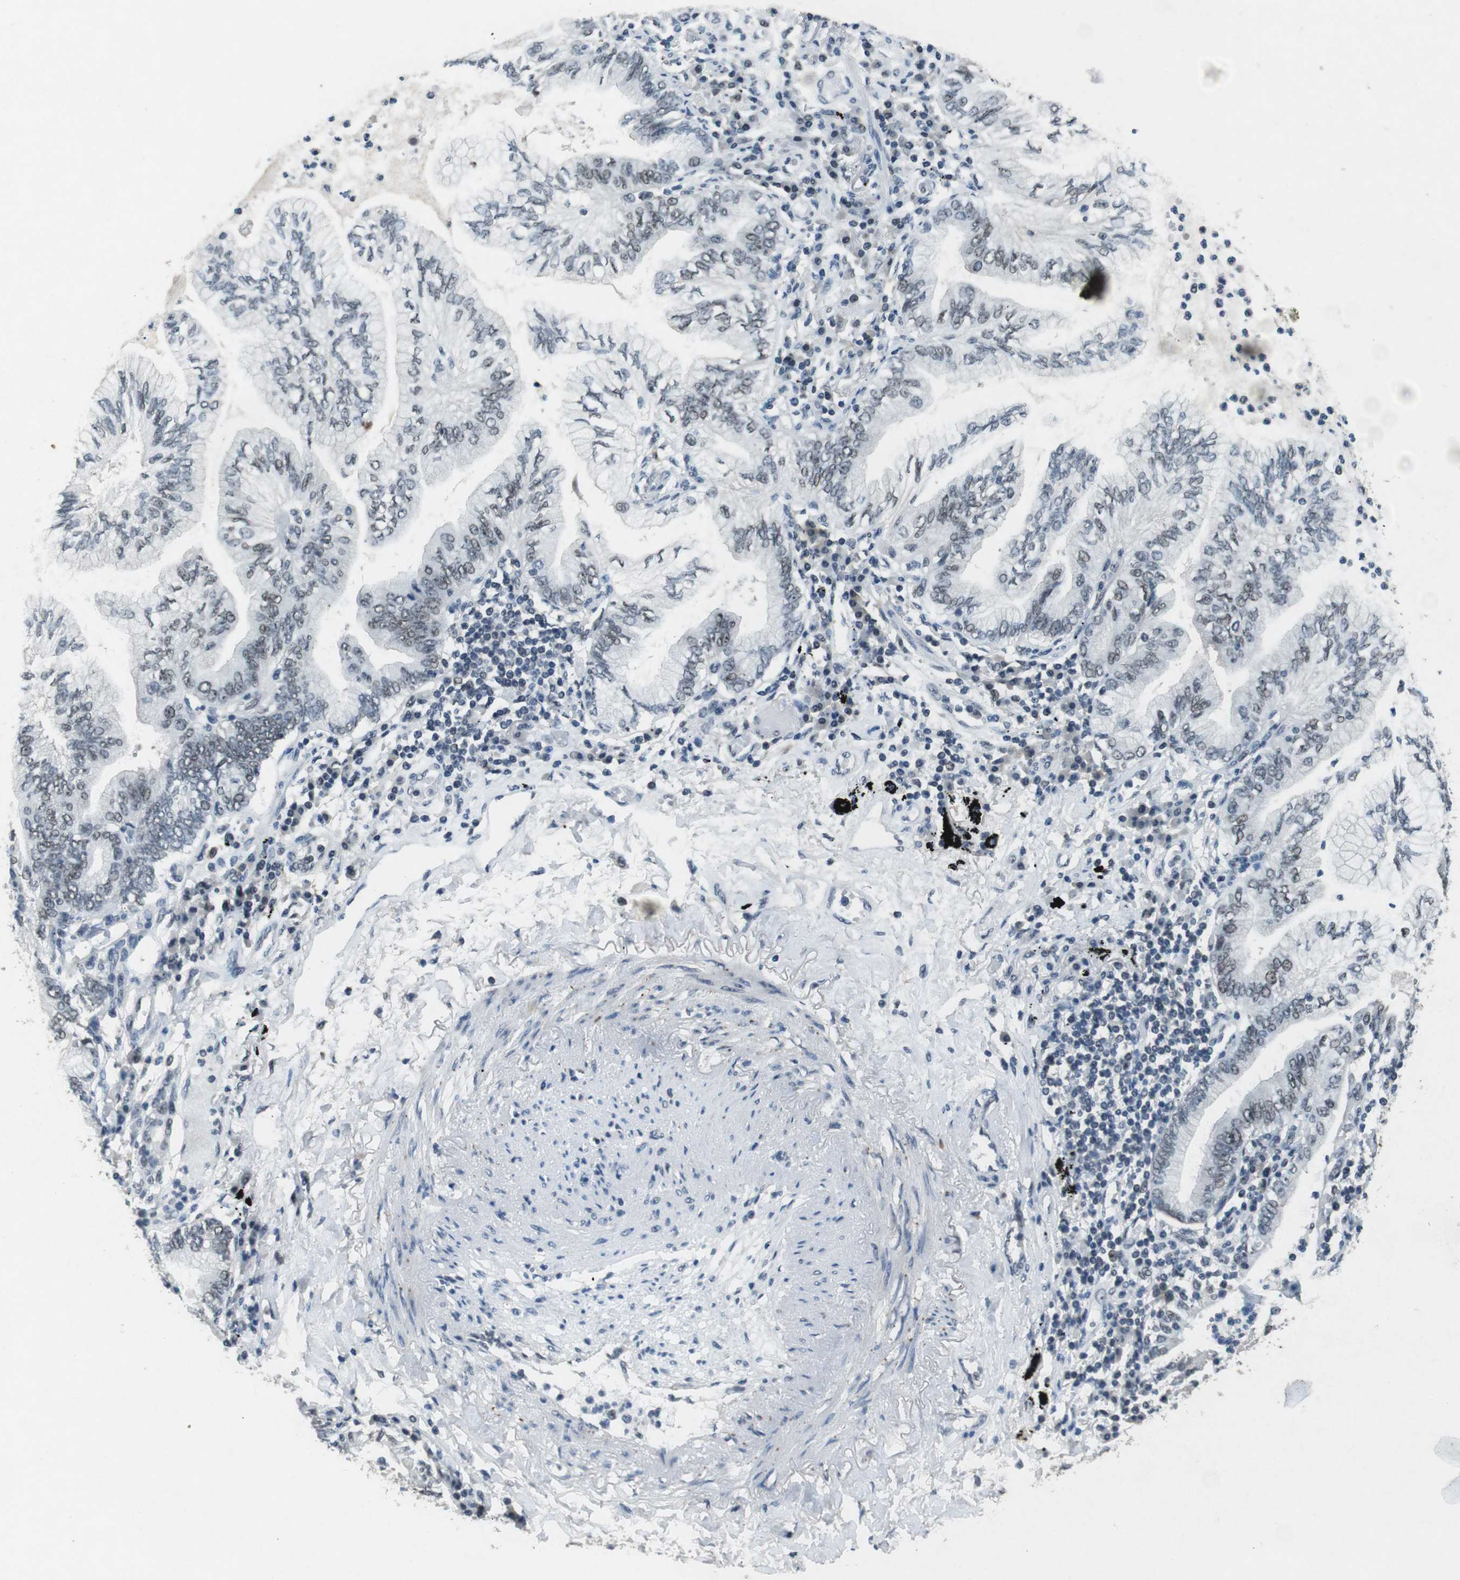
{"staining": {"intensity": "weak", "quantity": "<25%", "location": "nuclear"}, "tissue": "lung cancer", "cell_type": "Tumor cells", "image_type": "cancer", "snomed": [{"axis": "morphology", "description": "Normal tissue, NOS"}, {"axis": "morphology", "description": "Adenocarcinoma, NOS"}, {"axis": "topography", "description": "Bronchus"}, {"axis": "topography", "description": "Lung"}], "caption": "Tumor cells show no significant staining in lung adenocarcinoma. (DAB IHC with hematoxylin counter stain).", "gene": "USP7", "patient": {"sex": "female", "age": 70}}